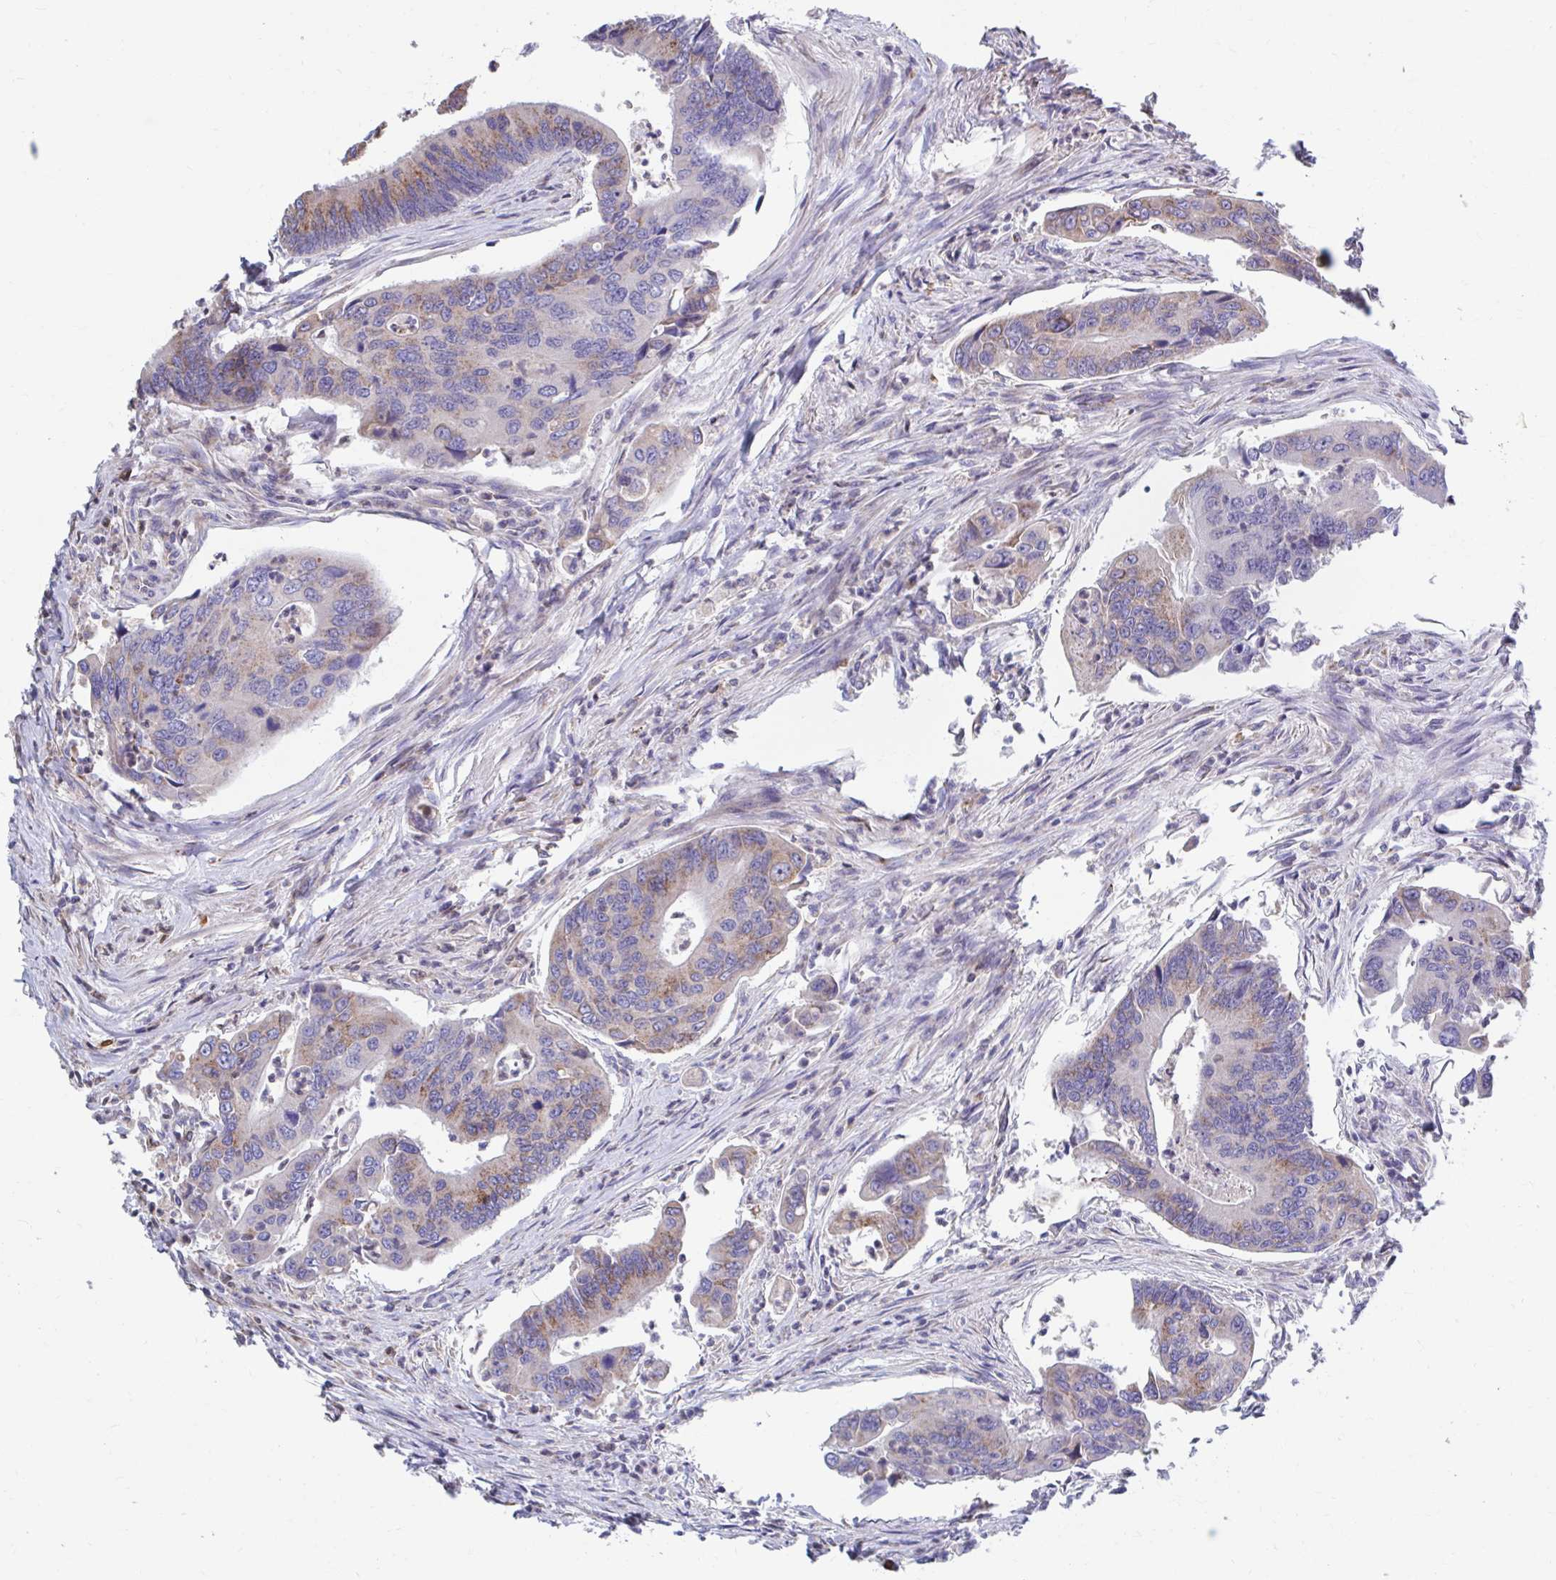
{"staining": {"intensity": "weak", "quantity": "25%-75%", "location": "cytoplasmic/membranous"}, "tissue": "colorectal cancer", "cell_type": "Tumor cells", "image_type": "cancer", "snomed": [{"axis": "morphology", "description": "Adenocarcinoma, NOS"}, {"axis": "topography", "description": "Colon"}], "caption": "Colorectal cancer (adenocarcinoma) stained for a protein shows weak cytoplasmic/membranous positivity in tumor cells. Immunohistochemistry (ihc) stains the protein of interest in brown and the nuclei are stained blue.", "gene": "FKBP2", "patient": {"sex": "female", "age": 67}}